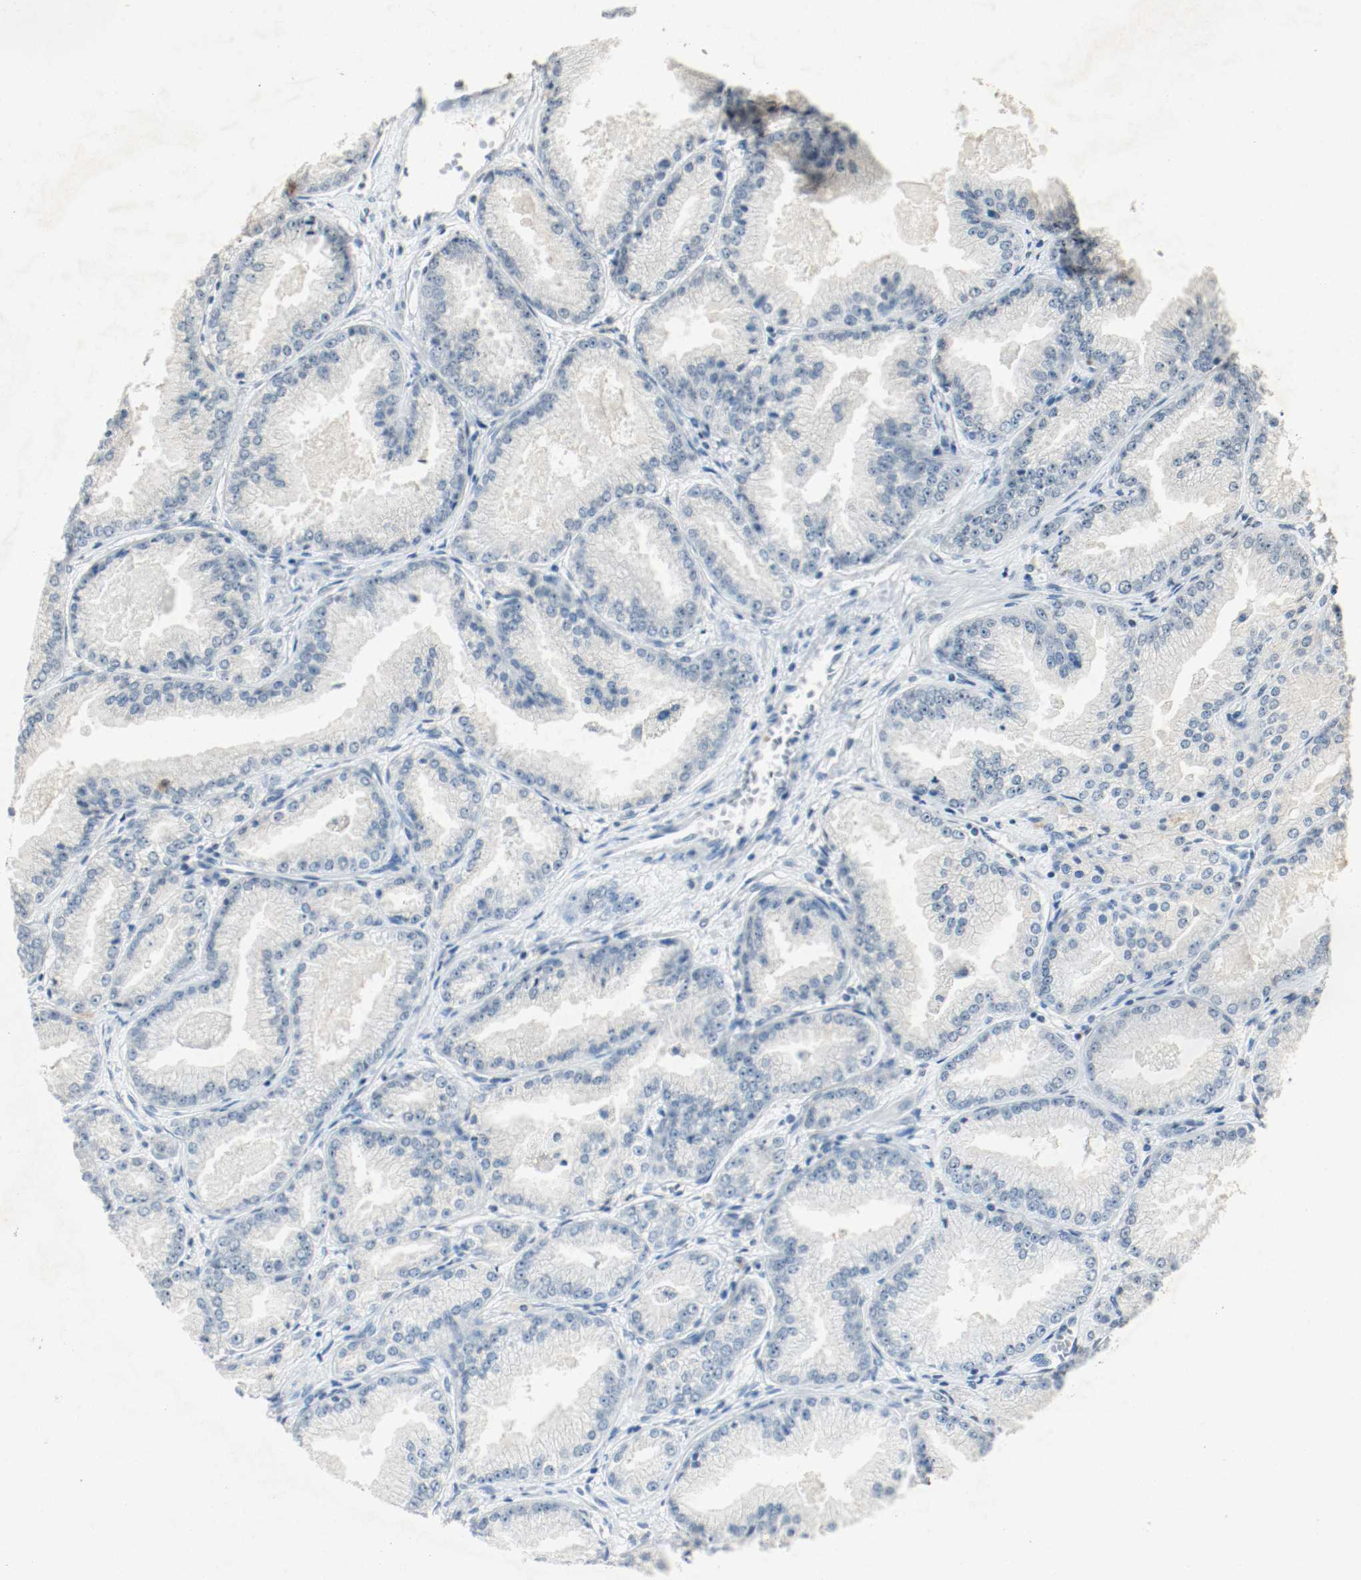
{"staining": {"intensity": "negative", "quantity": "none", "location": "none"}, "tissue": "prostate cancer", "cell_type": "Tumor cells", "image_type": "cancer", "snomed": [{"axis": "morphology", "description": "Adenocarcinoma, High grade"}, {"axis": "topography", "description": "Prostate"}], "caption": "There is no significant staining in tumor cells of prostate cancer.", "gene": "DNMT1", "patient": {"sex": "male", "age": 61}}